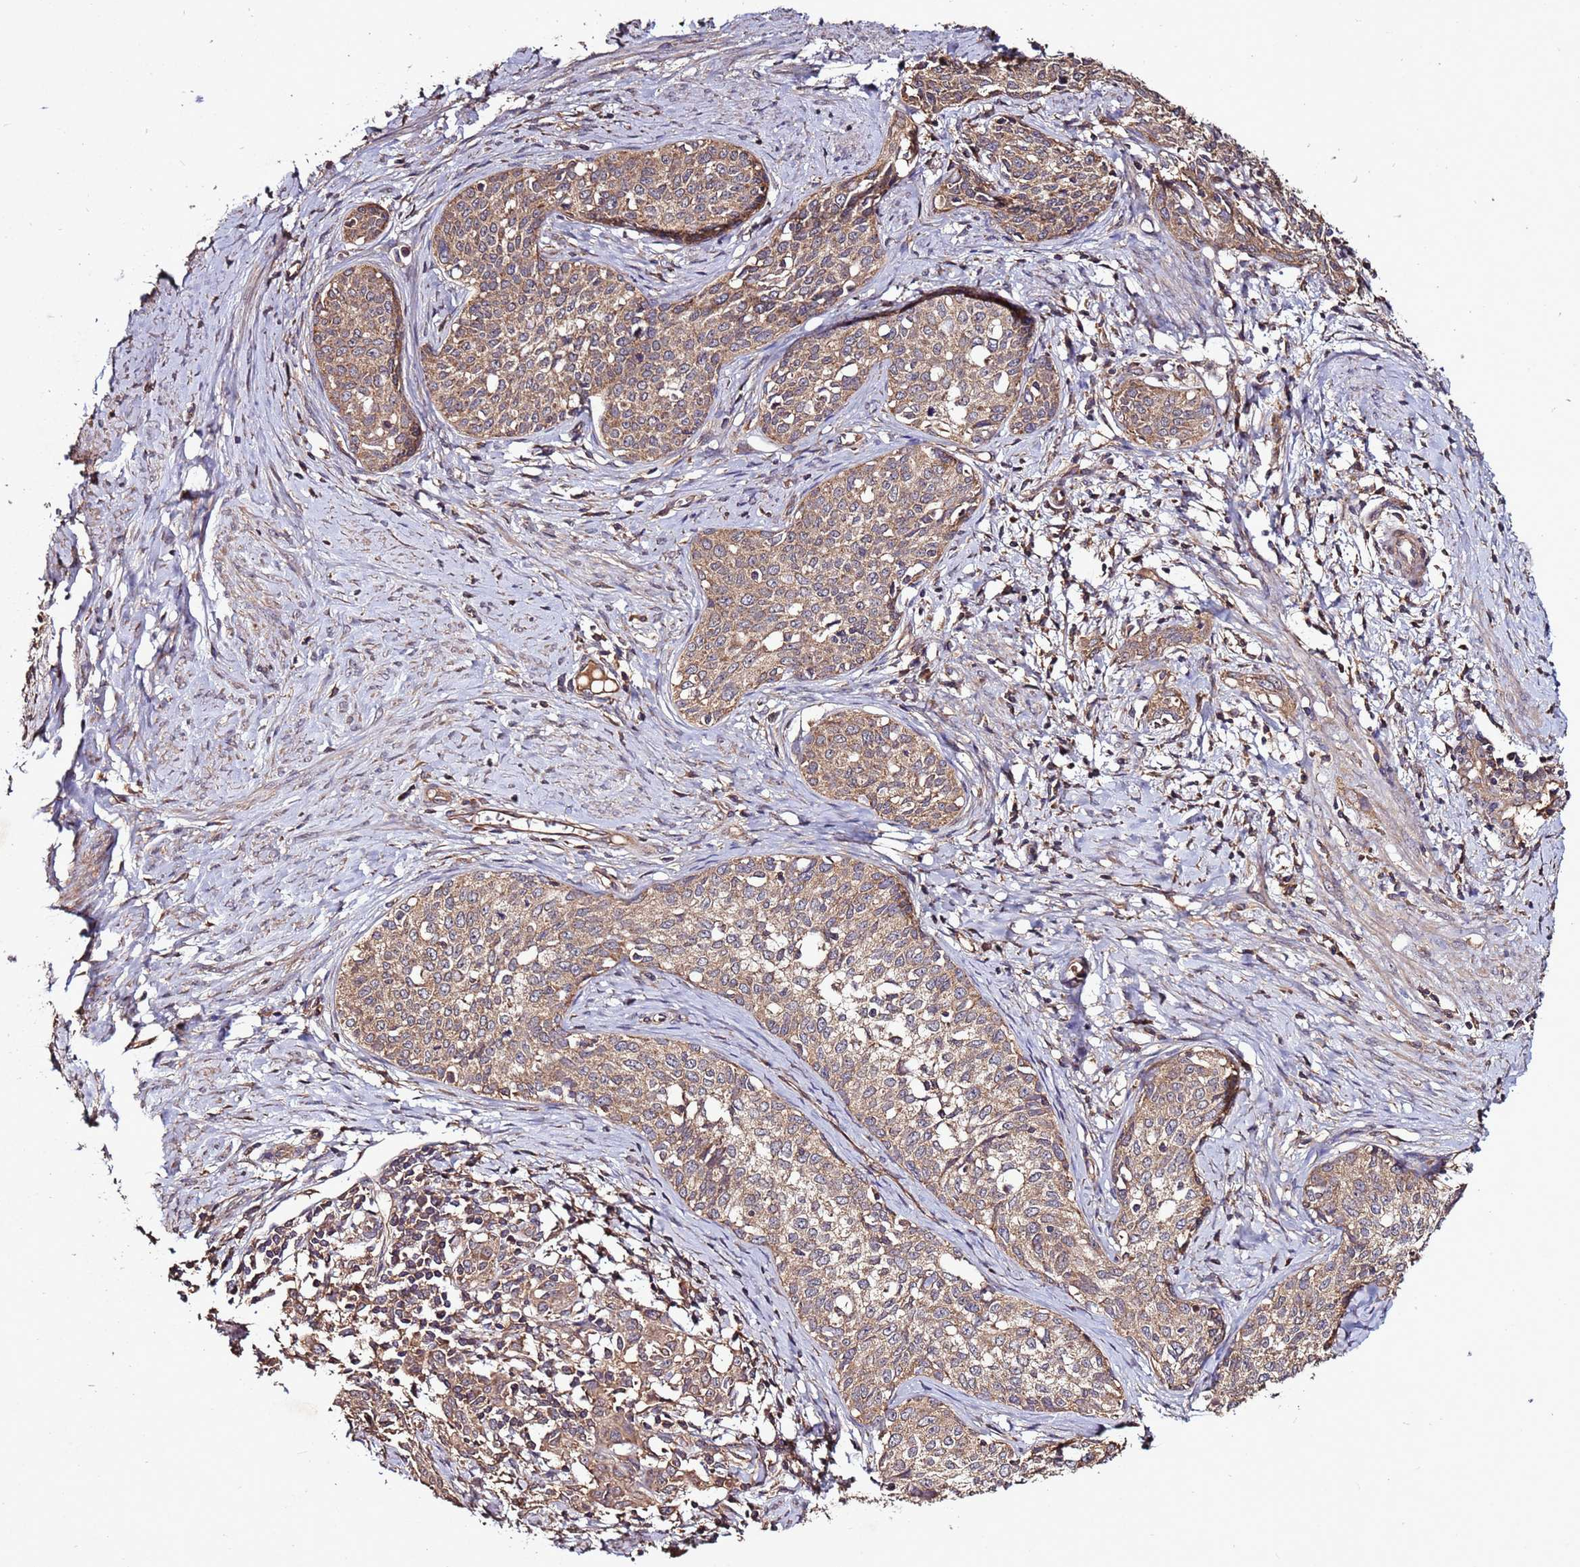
{"staining": {"intensity": "moderate", "quantity": ">75%", "location": "cytoplasmic/membranous"}, "tissue": "cervical cancer", "cell_type": "Tumor cells", "image_type": "cancer", "snomed": [{"axis": "morphology", "description": "Squamous cell carcinoma, NOS"}, {"axis": "morphology", "description": "Adenocarcinoma, NOS"}, {"axis": "topography", "description": "Cervix"}], "caption": "Protein analysis of cervical squamous cell carcinoma tissue exhibits moderate cytoplasmic/membranous positivity in about >75% of tumor cells. (DAB IHC with brightfield microscopy, high magnification).", "gene": "RPS15A", "patient": {"sex": "female", "age": 52}}